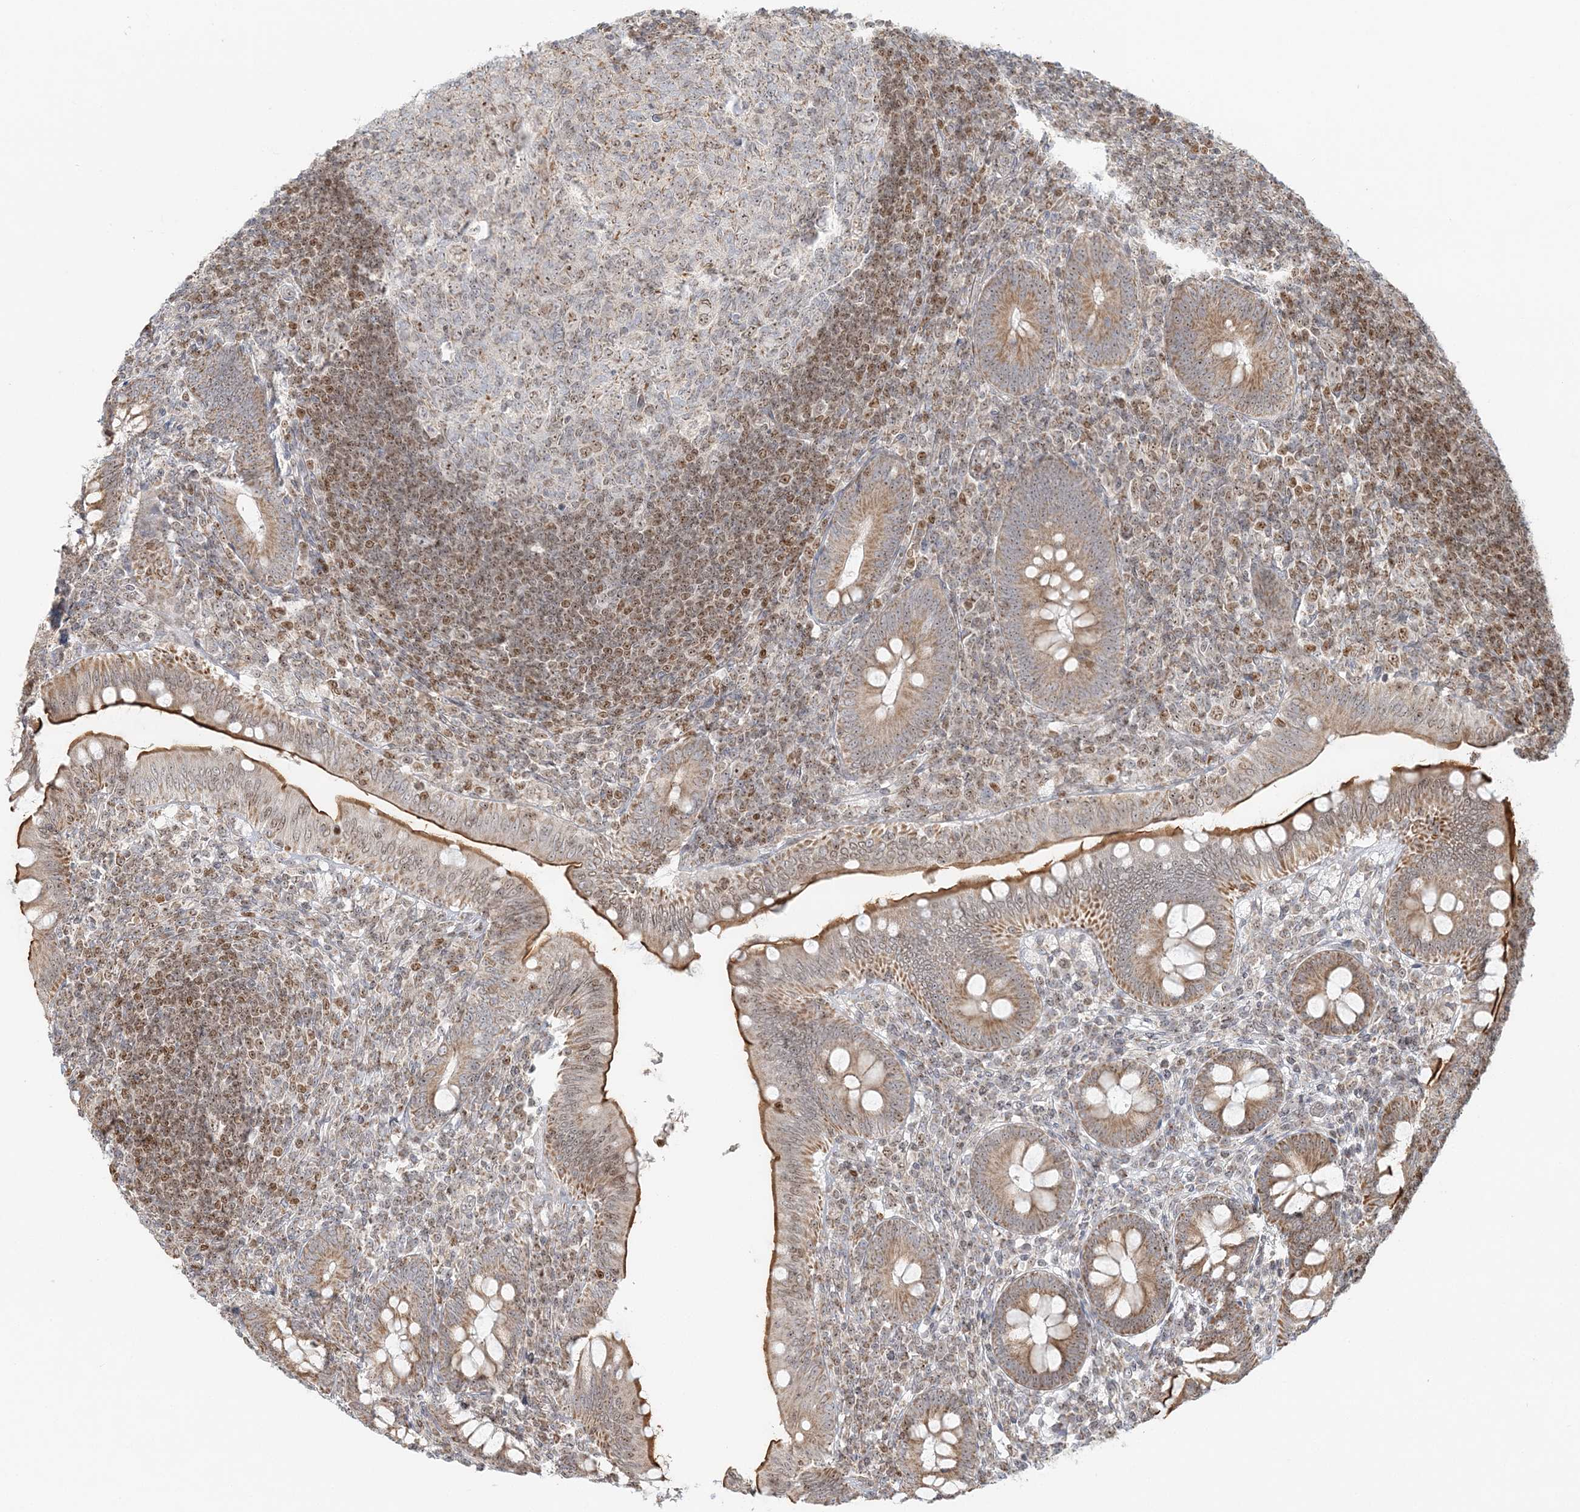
{"staining": {"intensity": "moderate", "quantity": ">75%", "location": "cytoplasmic/membranous,nuclear"}, "tissue": "appendix", "cell_type": "Glandular cells", "image_type": "normal", "snomed": [{"axis": "morphology", "description": "Normal tissue, NOS"}, {"axis": "topography", "description": "Appendix"}], "caption": "Appendix stained with IHC reveals moderate cytoplasmic/membranous,nuclear staining in approximately >75% of glandular cells. (DAB (3,3'-diaminobenzidine) IHC, brown staining for protein, blue staining for nuclei).", "gene": "UBE2F", "patient": {"sex": "male", "age": 14}}